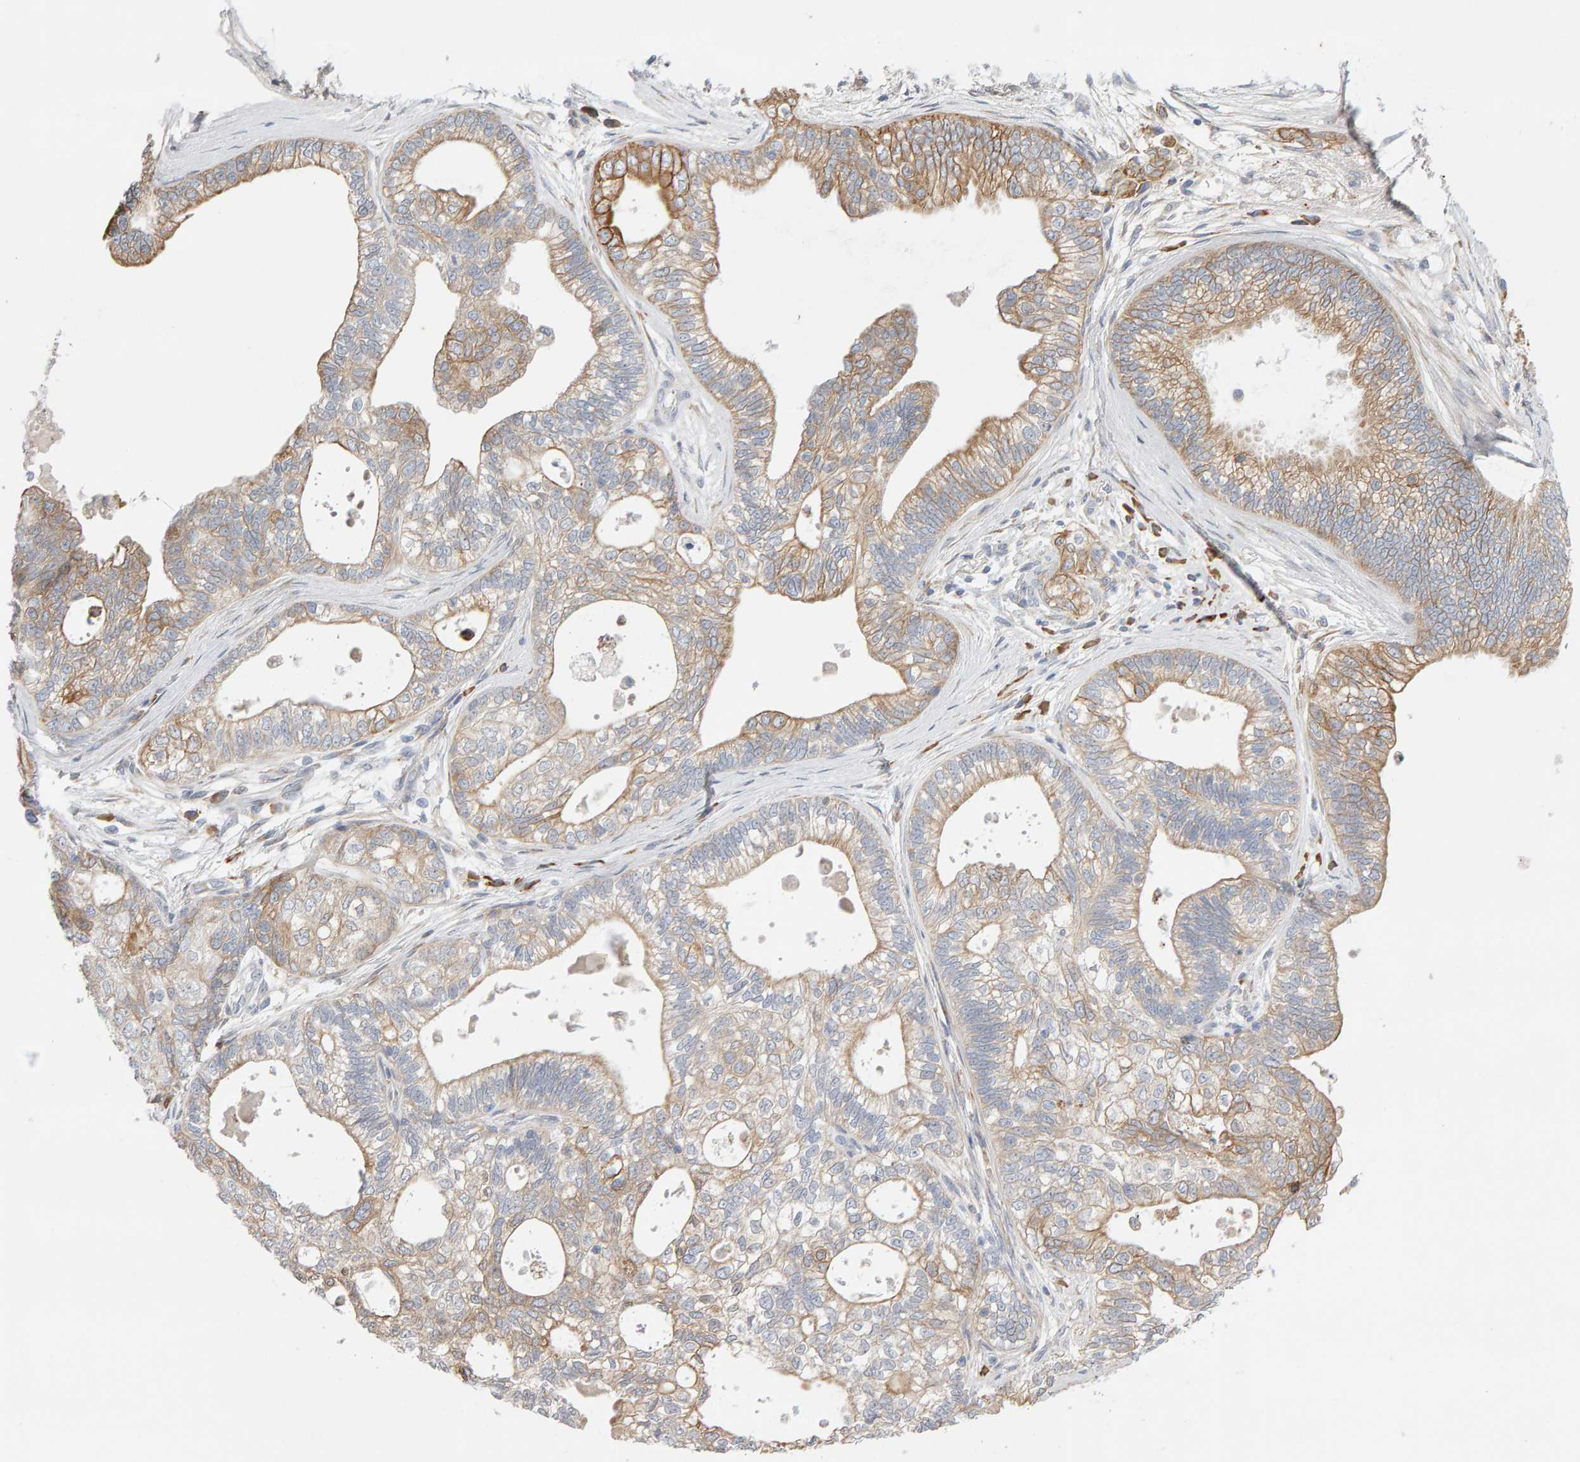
{"staining": {"intensity": "moderate", "quantity": ">75%", "location": "cytoplasmic/membranous"}, "tissue": "pancreatic cancer", "cell_type": "Tumor cells", "image_type": "cancer", "snomed": [{"axis": "morphology", "description": "Adenocarcinoma, NOS"}, {"axis": "topography", "description": "Pancreas"}], "caption": "DAB (3,3'-diaminobenzidine) immunohistochemical staining of human pancreatic adenocarcinoma shows moderate cytoplasmic/membranous protein expression in approximately >75% of tumor cells. (IHC, brightfield microscopy, high magnification).", "gene": "ENGASE", "patient": {"sex": "male", "age": 72}}